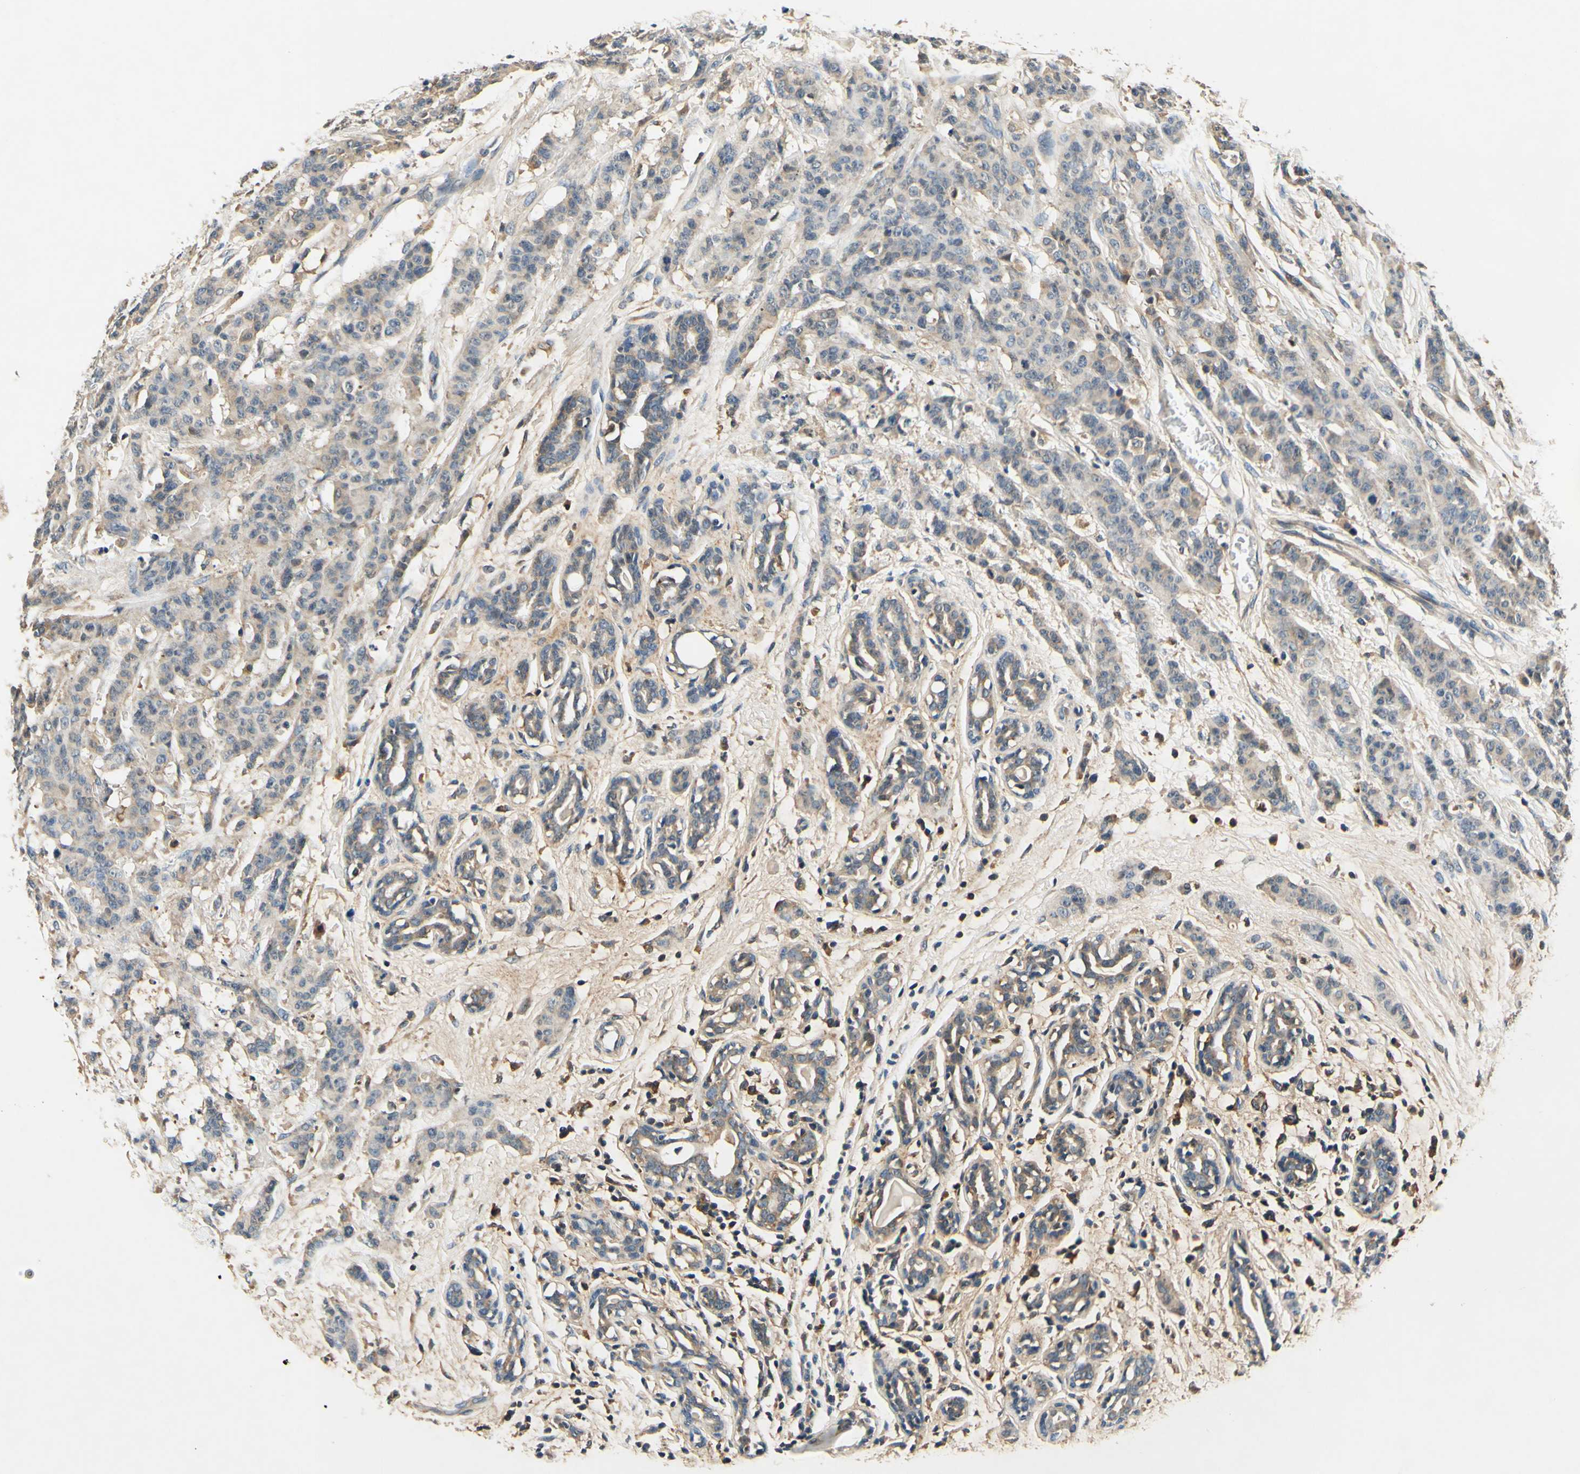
{"staining": {"intensity": "weak", "quantity": "25%-75%", "location": "cytoplasmic/membranous"}, "tissue": "breast cancer", "cell_type": "Tumor cells", "image_type": "cancer", "snomed": [{"axis": "morphology", "description": "Normal tissue, NOS"}, {"axis": "morphology", "description": "Duct carcinoma"}, {"axis": "topography", "description": "Breast"}], "caption": "Breast cancer (intraductal carcinoma) was stained to show a protein in brown. There is low levels of weak cytoplasmic/membranous staining in about 25%-75% of tumor cells.", "gene": "PLA2G4A", "patient": {"sex": "female", "age": 40}}